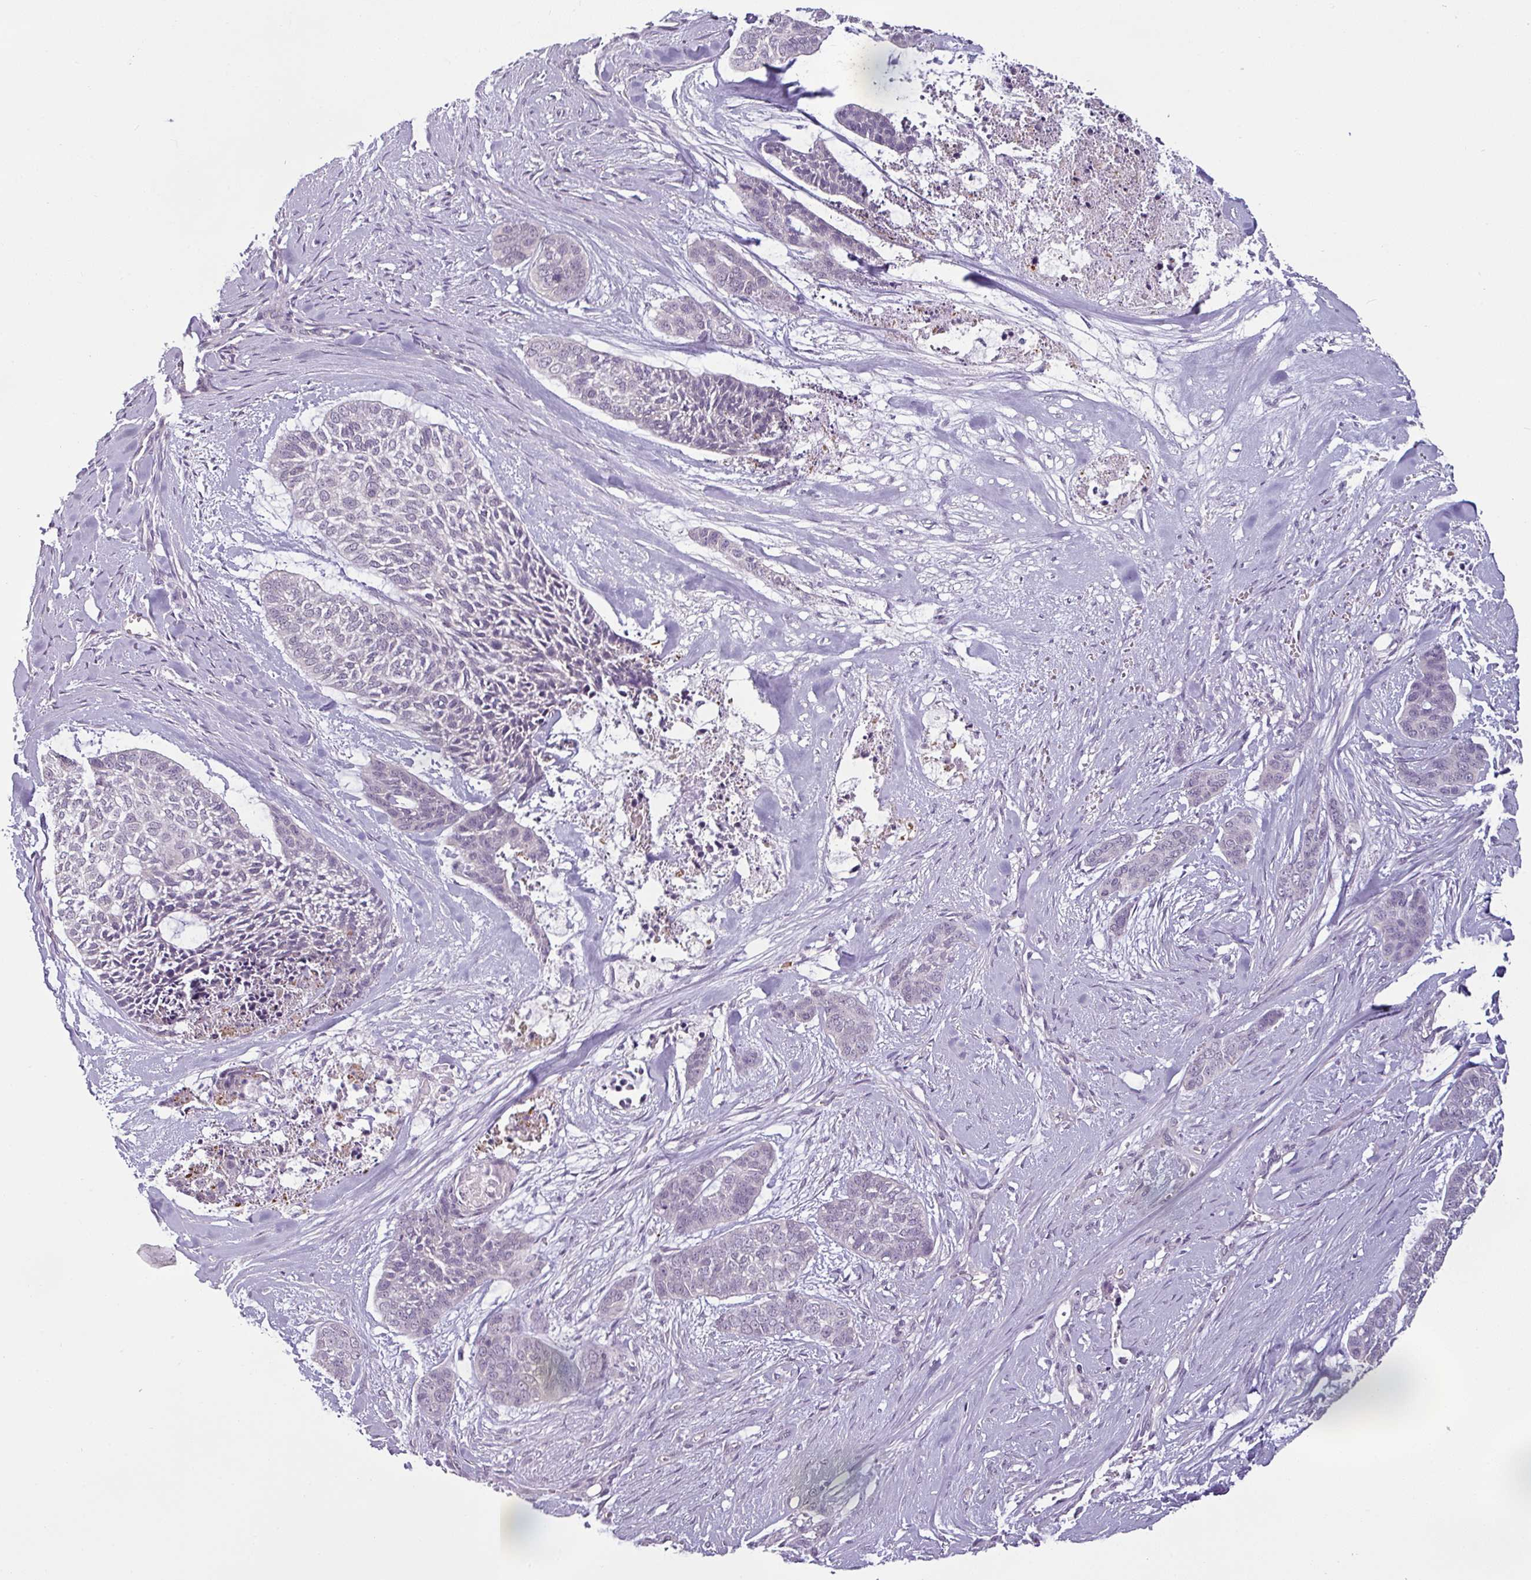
{"staining": {"intensity": "negative", "quantity": "none", "location": "none"}, "tissue": "skin cancer", "cell_type": "Tumor cells", "image_type": "cancer", "snomed": [{"axis": "morphology", "description": "Basal cell carcinoma"}, {"axis": "topography", "description": "Skin"}], "caption": "Tumor cells are negative for brown protein staining in skin basal cell carcinoma.", "gene": "OR52D1", "patient": {"sex": "female", "age": 64}}